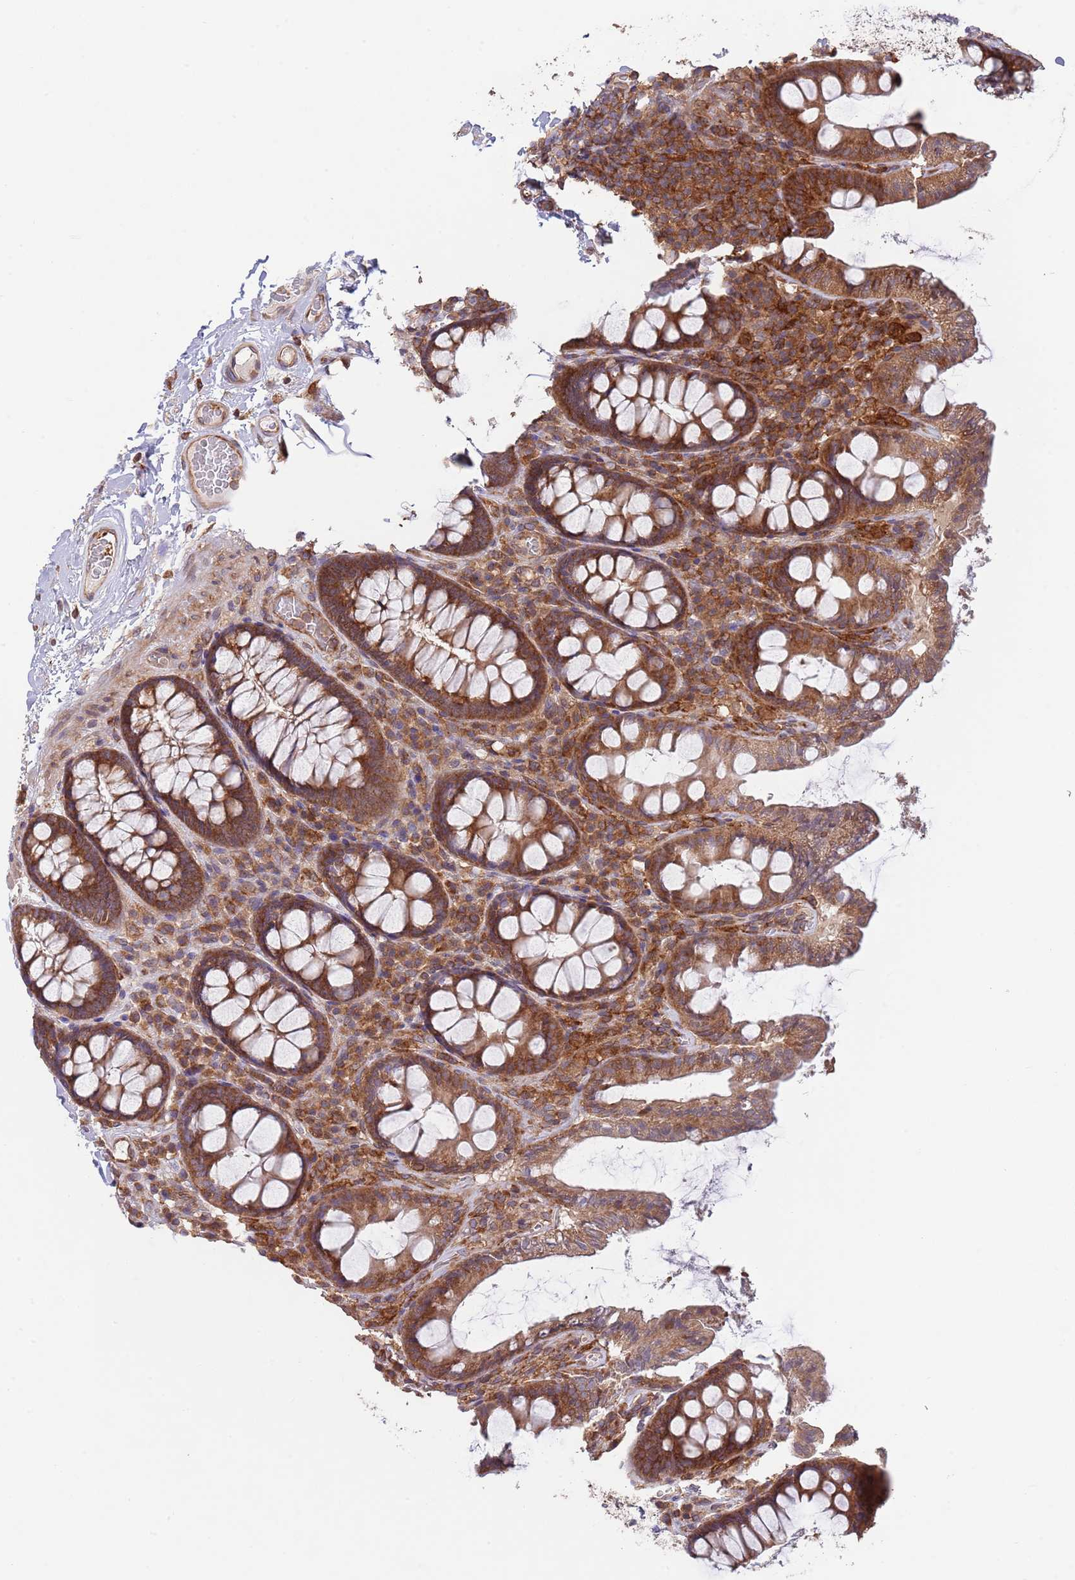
{"staining": {"intensity": "moderate", "quantity": ">75%", "location": "cytoplasmic/membranous"}, "tissue": "colon", "cell_type": "Endothelial cells", "image_type": "normal", "snomed": [{"axis": "morphology", "description": "Normal tissue, NOS"}, {"axis": "topography", "description": "Colon"}], "caption": "Immunohistochemistry (DAB (3,3'-diaminobenzidine)) staining of unremarkable colon exhibits moderate cytoplasmic/membranous protein expression in about >75% of endothelial cells.", "gene": "RNF19B", "patient": {"sex": "male", "age": 84}}